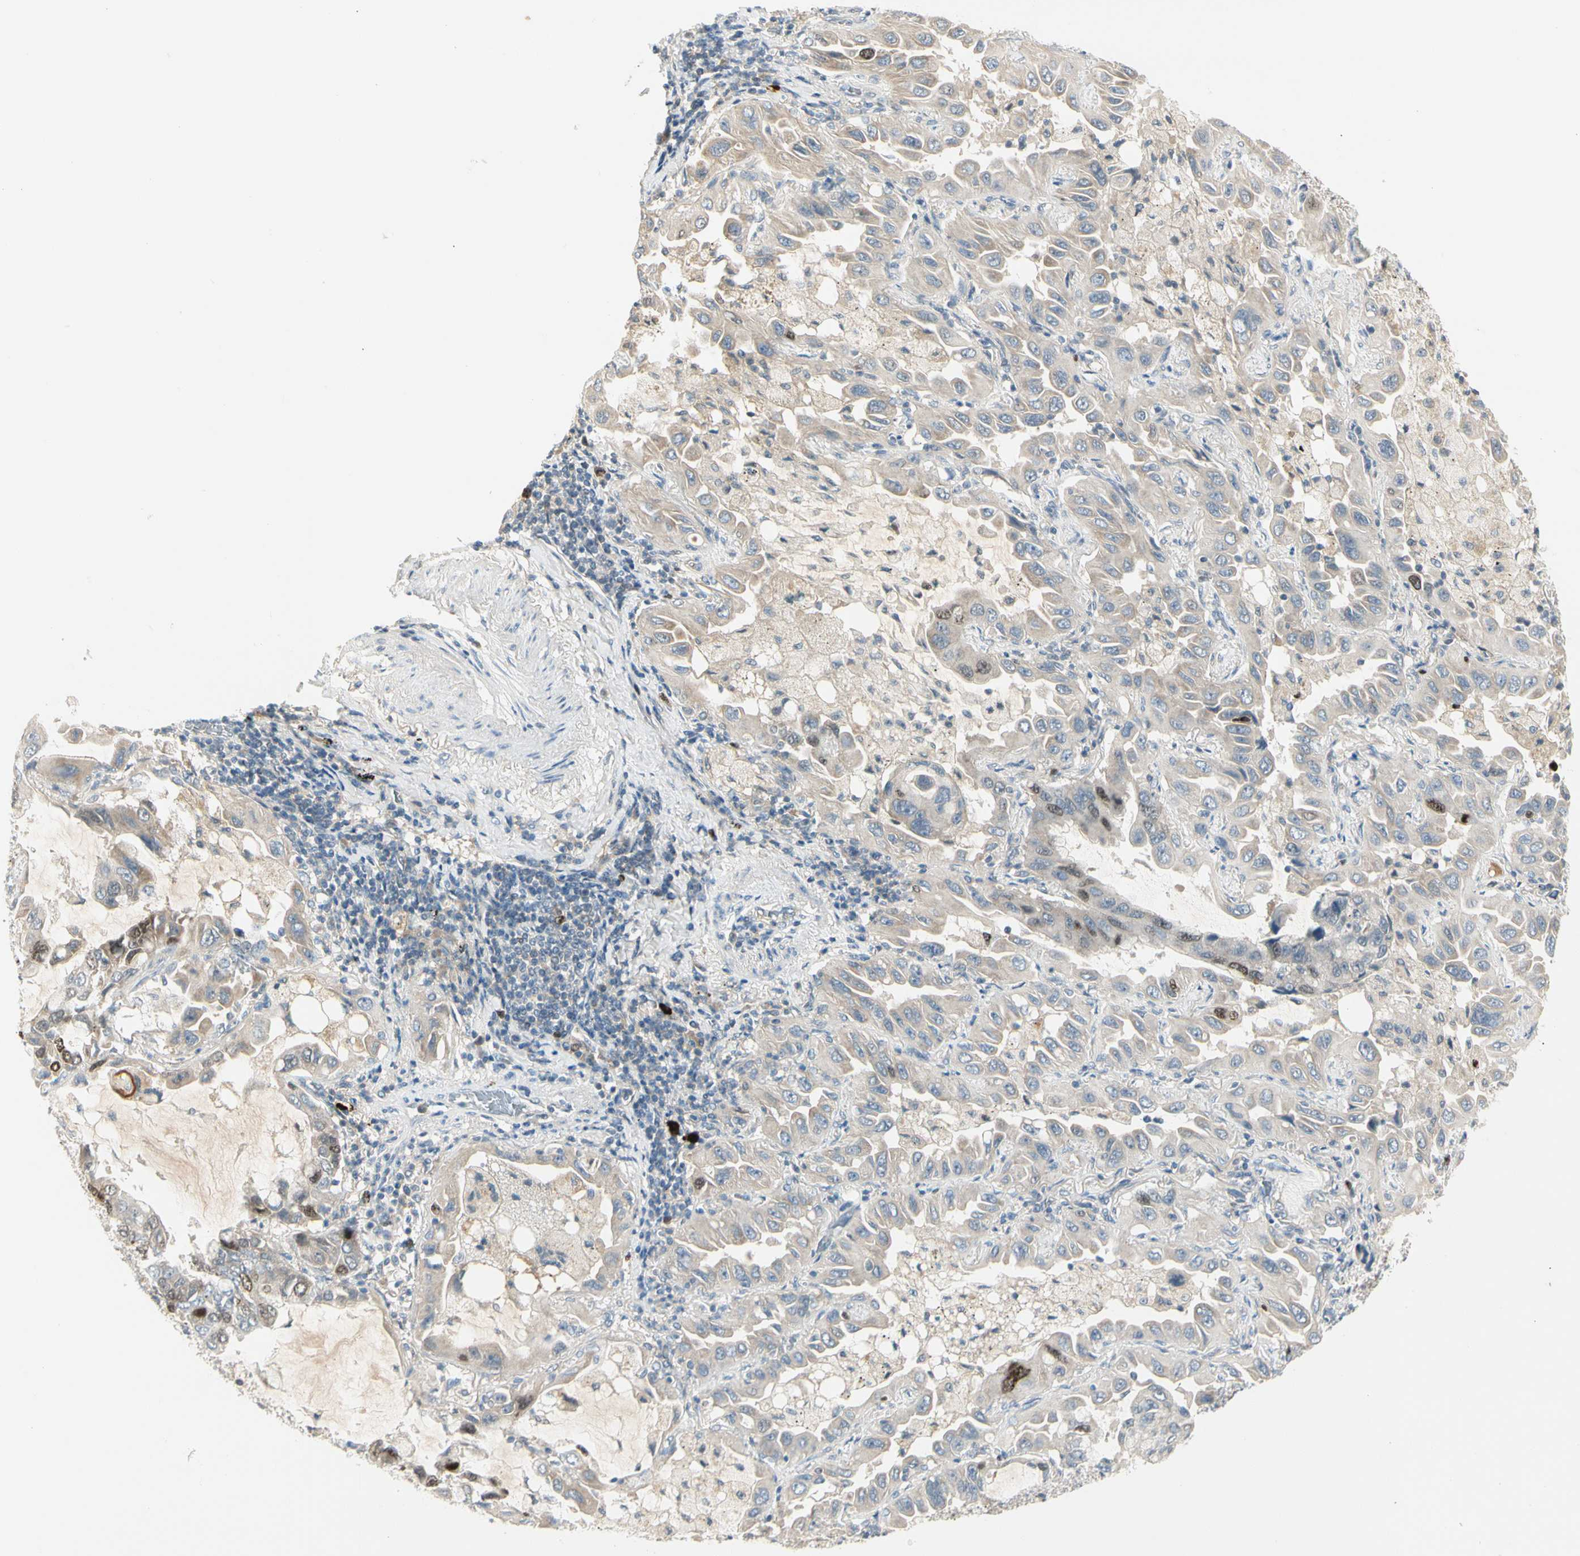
{"staining": {"intensity": "moderate", "quantity": "<25%", "location": "nuclear"}, "tissue": "lung cancer", "cell_type": "Tumor cells", "image_type": "cancer", "snomed": [{"axis": "morphology", "description": "Adenocarcinoma, NOS"}, {"axis": "topography", "description": "Lung"}], "caption": "The image reveals staining of lung cancer, revealing moderate nuclear protein expression (brown color) within tumor cells.", "gene": "PITX1", "patient": {"sex": "male", "age": 64}}